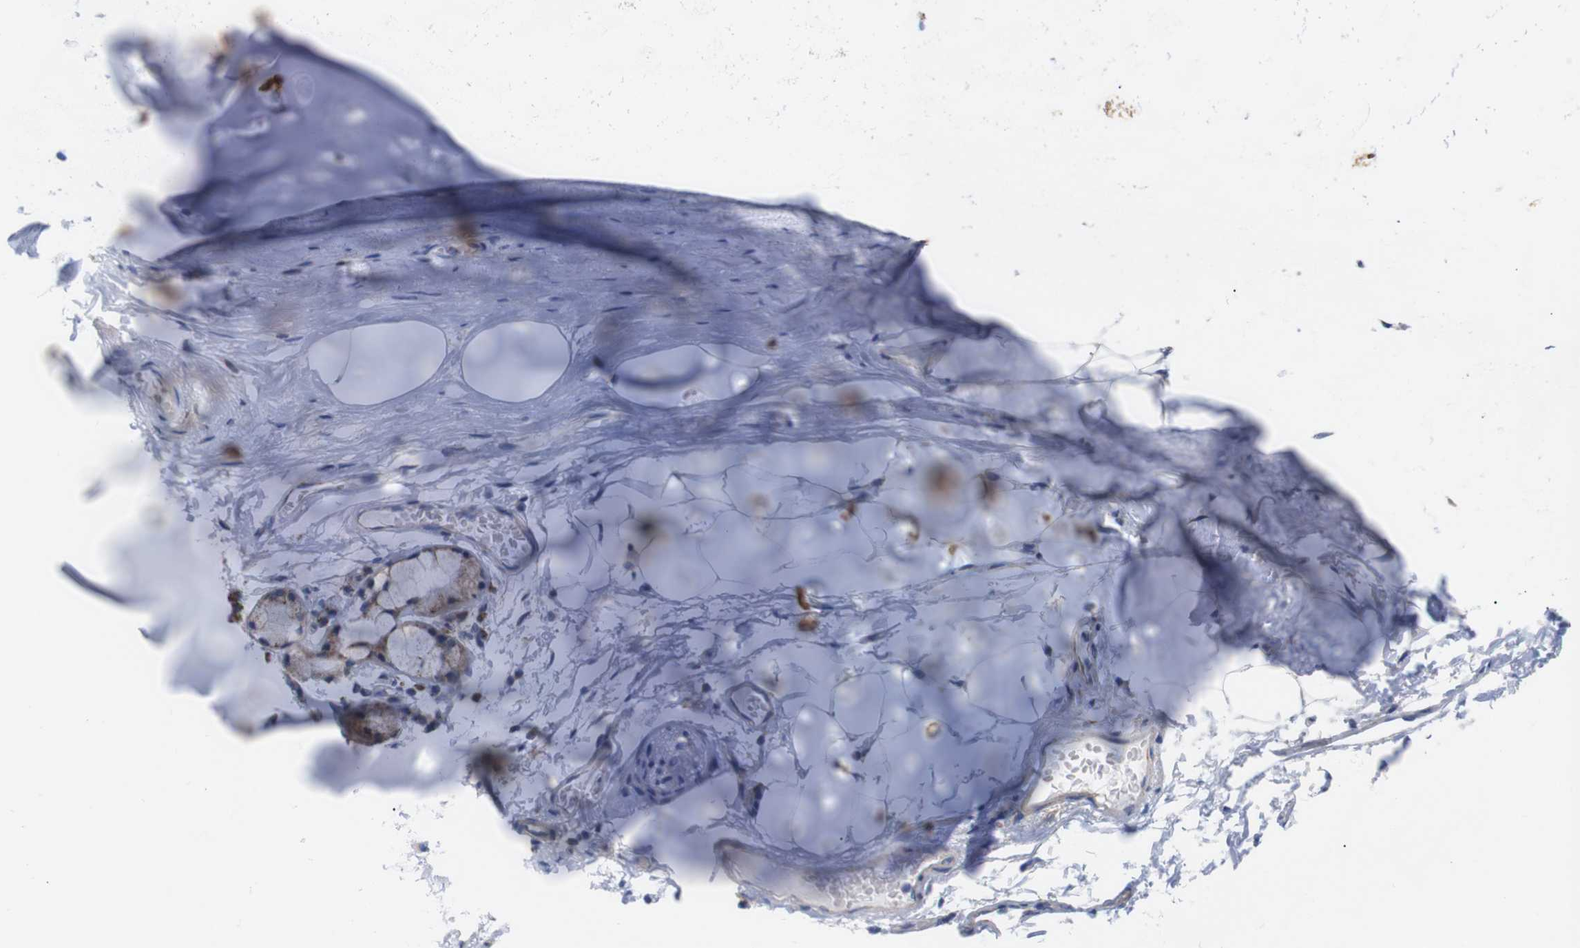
{"staining": {"intensity": "weak", "quantity": ">75%", "location": "cytoplasmic/membranous"}, "tissue": "adipose tissue", "cell_type": "Adipocytes", "image_type": "normal", "snomed": [{"axis": "morphology", "description": "Normal tissue, NOS"}, {"axis": "topography", "description": "Cartilage tissue"}, {"axis": "topography", "description": "Bronchus"}], "caption": "A low amount of weak cytoplasmic/membranous expression is identified in about >75% of adipocytes in benign adipose tissue. The protein is shown in brown color, while the nuclei are stained blue.", "gene": "FAM171B", "patient": {"sex": "female", "age": 73}}